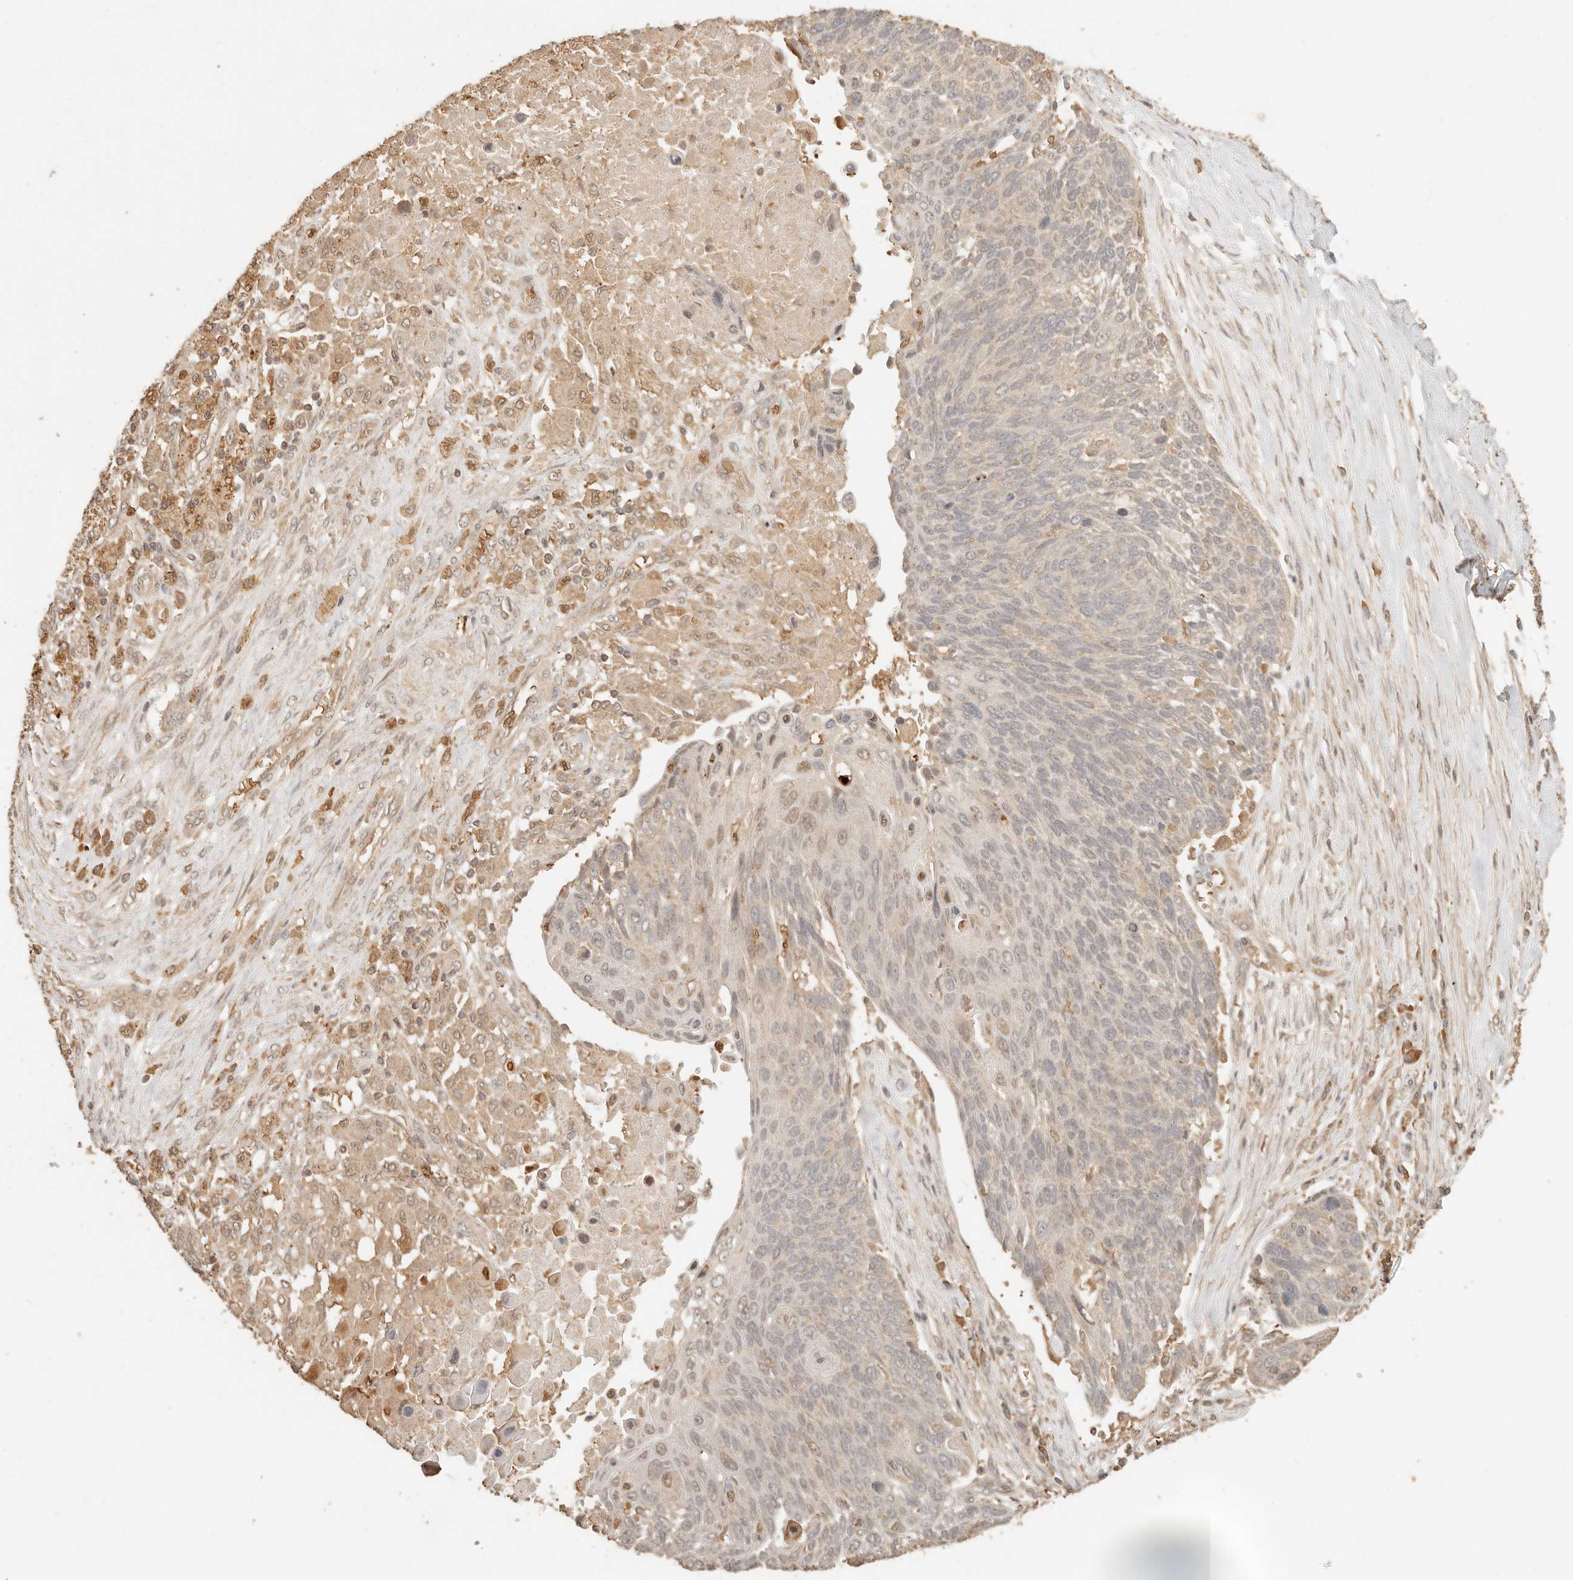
{"staining": {"intensity": "negative", "quantity": "none", "location": "none"}, "tissue": "lung cancer", "cell_type": "Tumor cells", "image_type": "cancer", "snomed": [{"axis": "morphology", "description": "Squamous cell carcinoma, NOS"}, {"axis": "topography", "description": "Lung"}], "caption": "This is a photomicrograph of immunohistochemistry (IHC) staining of lung cancer, which shows no expression in tumor cells.", "gene": "INTS11", "patient": {"sex": "male", "age": 66}}